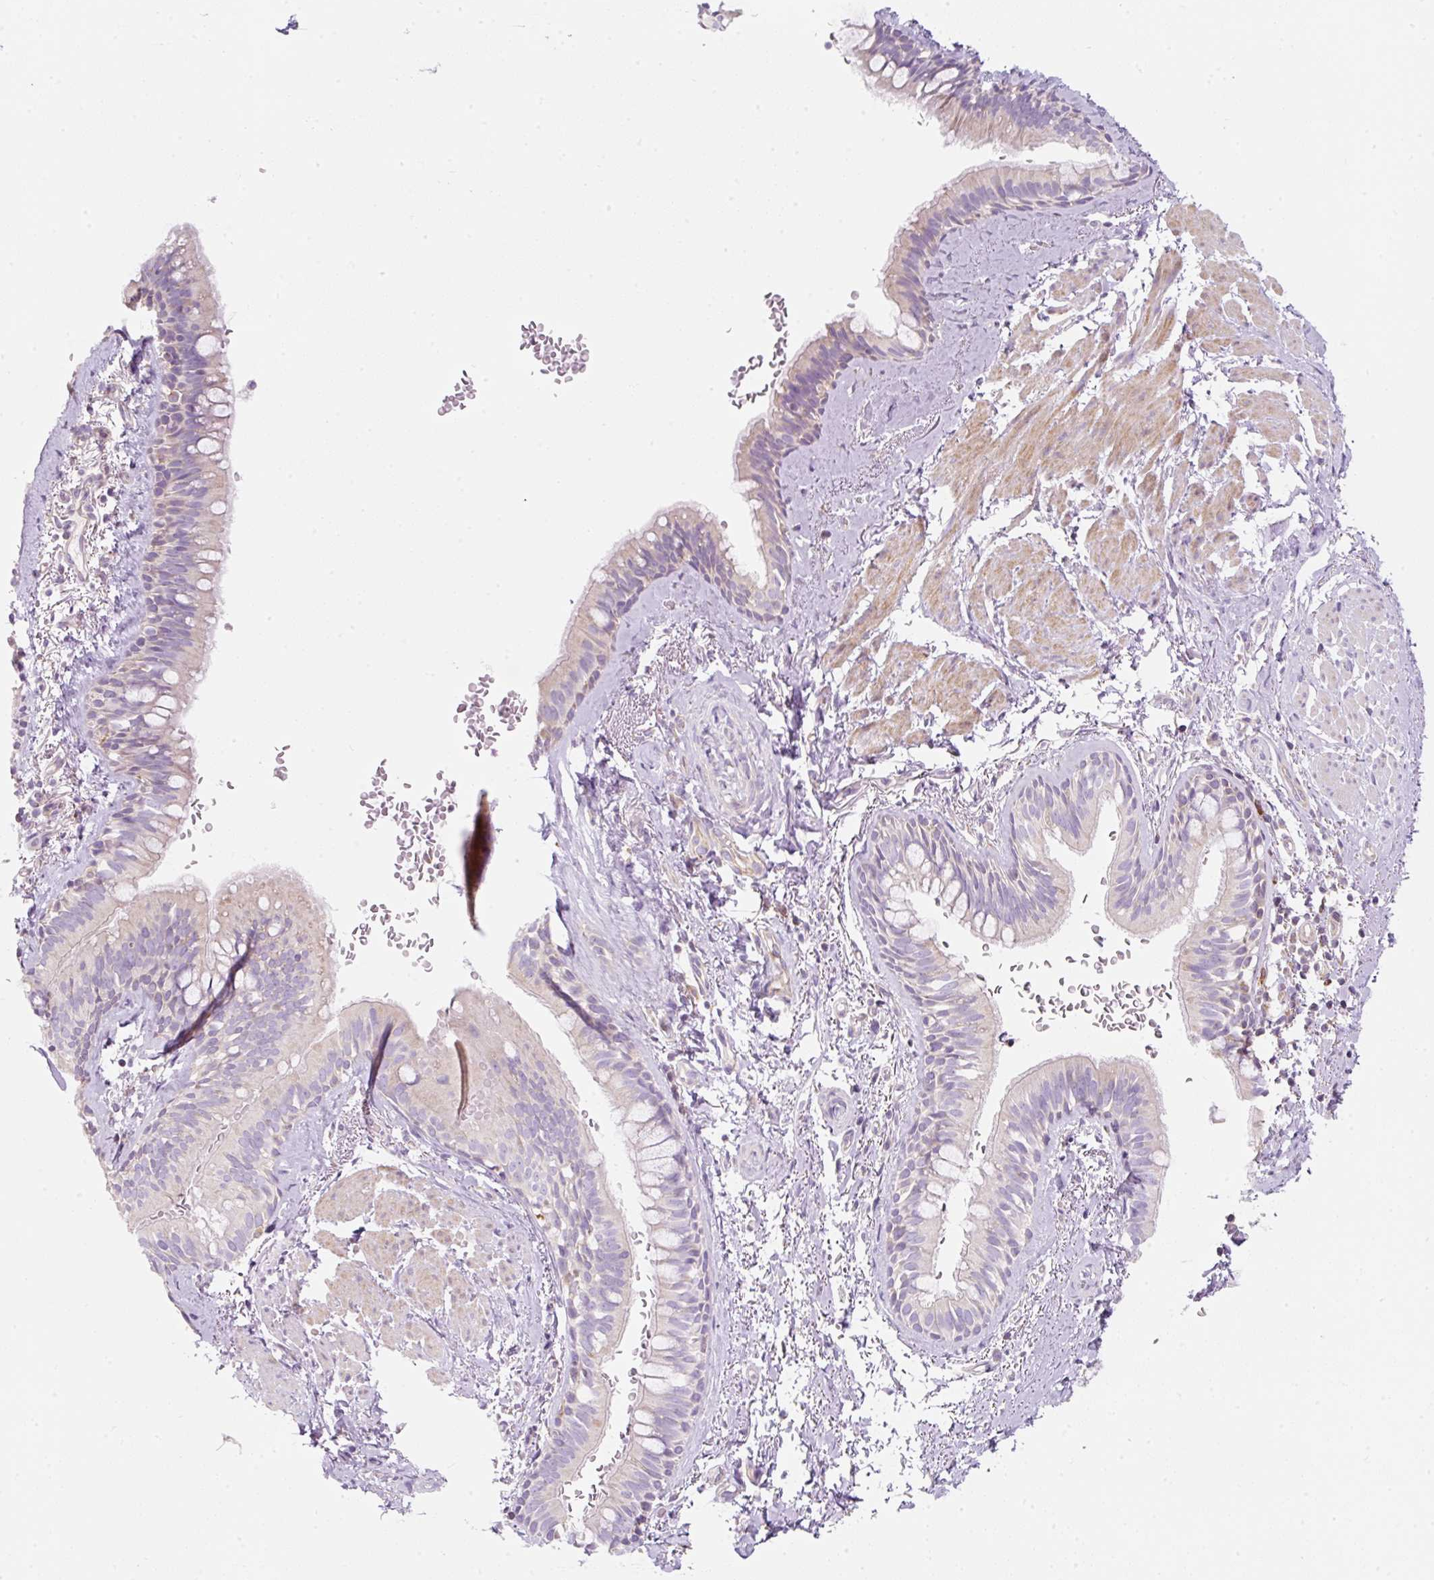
{"staining": {"intensity": "weak", "quantity": "25%-75%", "location": "cytoplasmic/membranous"}, "tissue": "bronchus", "cell_type": "Respiratory epithelial cells", "image_type": "normal", "snomed": [{"axis": "morphology", "description": "Normal tissue, NOS"}, {"axis": "topography", "description": "Bronchus"}], "caption": "About 25%-75% of respiratory epithelial cells in unremarkable human bronchus reveal weak cytoplasmic/membranous protein expression as visualized by brown immunohistochemical staining.", "gene": "ERAP2", "patient": {"sex": "male", "age": 67}}